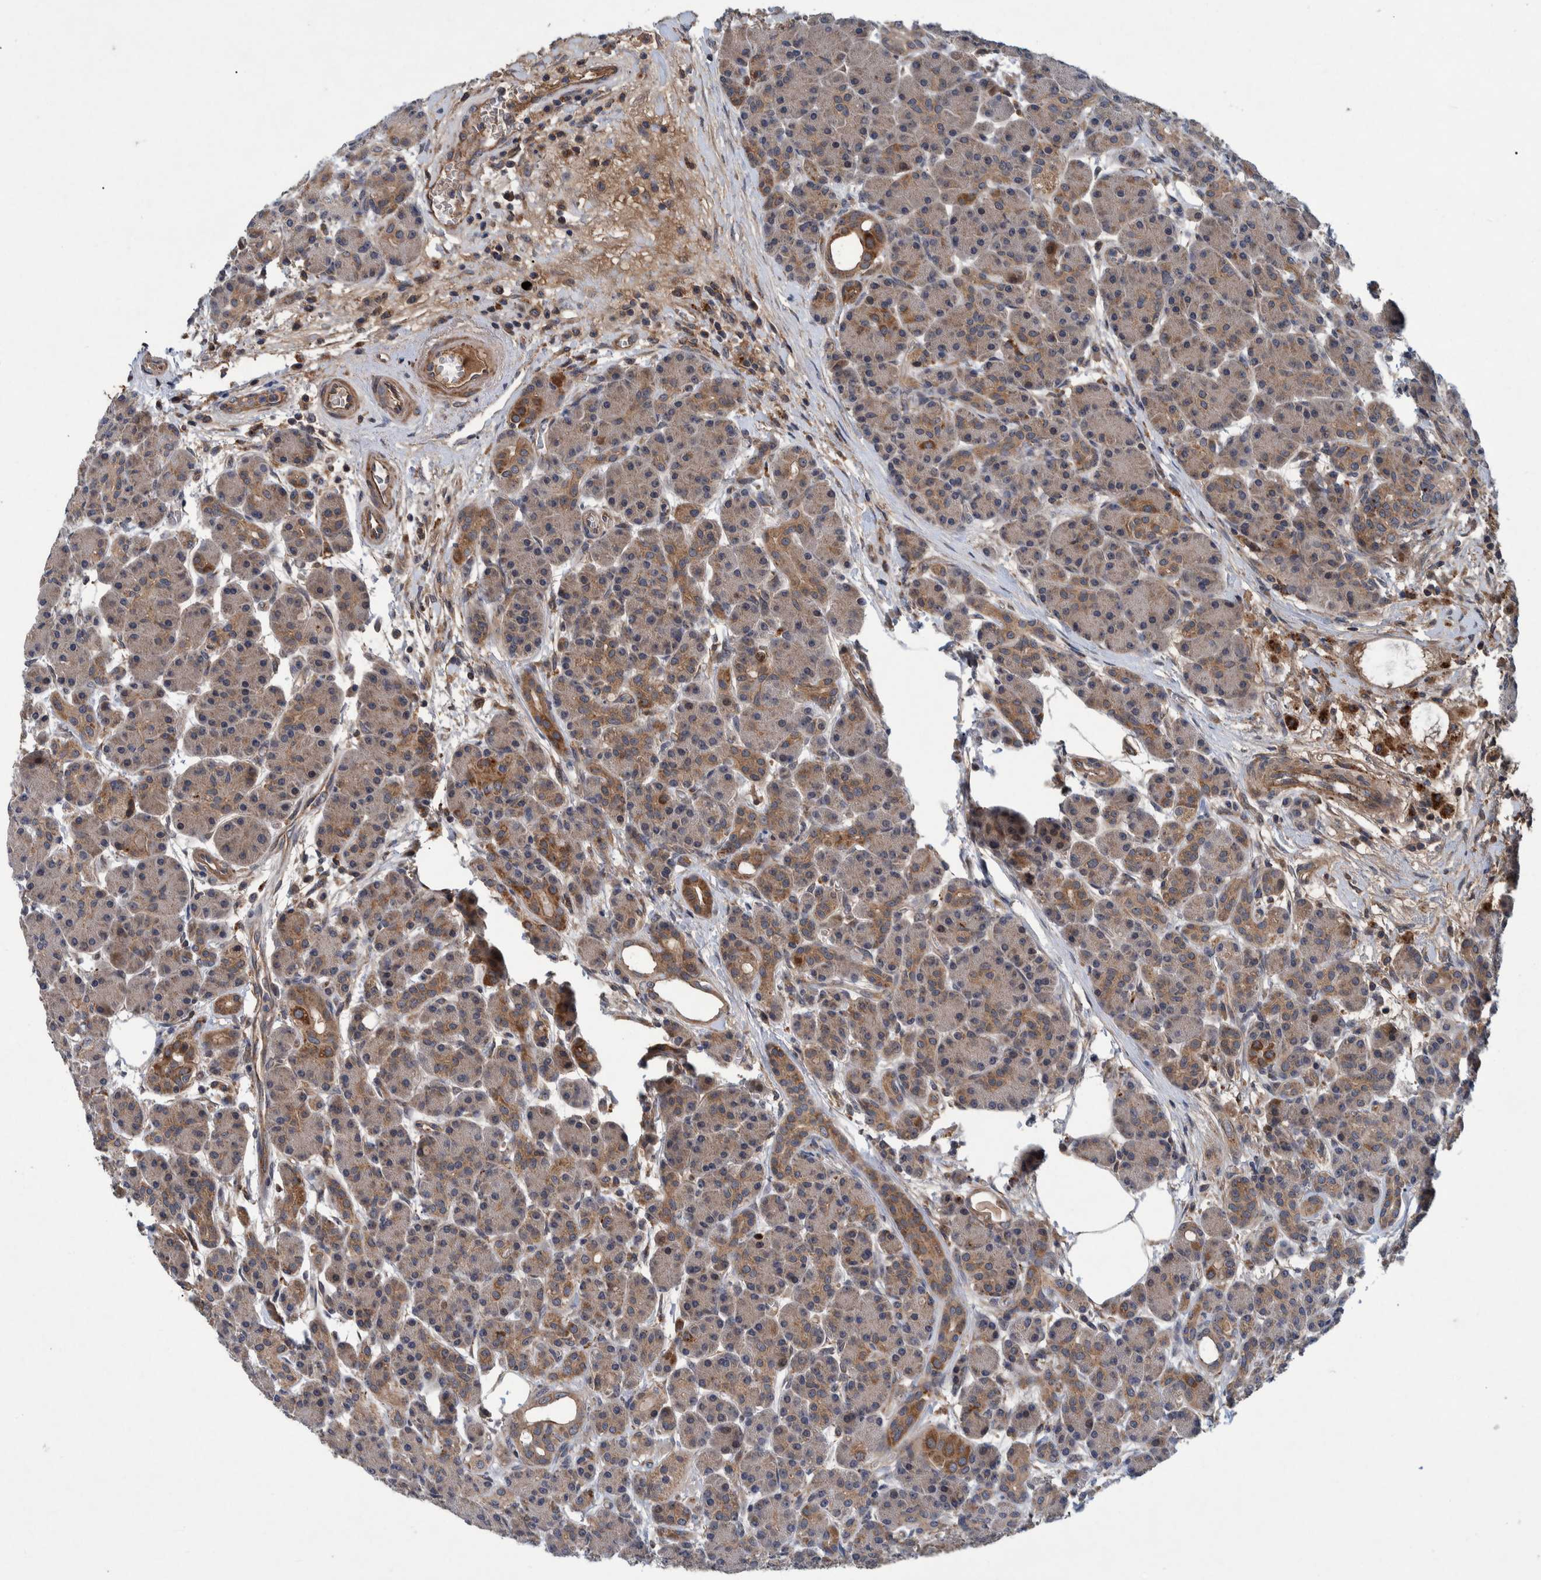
{"staining": {"intensity": "moderate", "quantity": ">75%", "location": "cytoplasmic/membranous"}, "tissue": "pancreas", "cell_type": "Exocrine glandular cells", "image_type": "normal", "snomed": [{"axis": "morphology", "description": "Normal tissue, NOS"}, {"axis": "topography", "description": "Pancreas"}], "caption": "DAB (3,3'-diaminobenzidine) immunohistochemical staining of normal pancreas reveals moderate cytoplasmic/membranous protein expression in about >75% of exocrine glandular cells.", "gene": "ITIH3", "patient": {"sex": "male", "age": 63}}